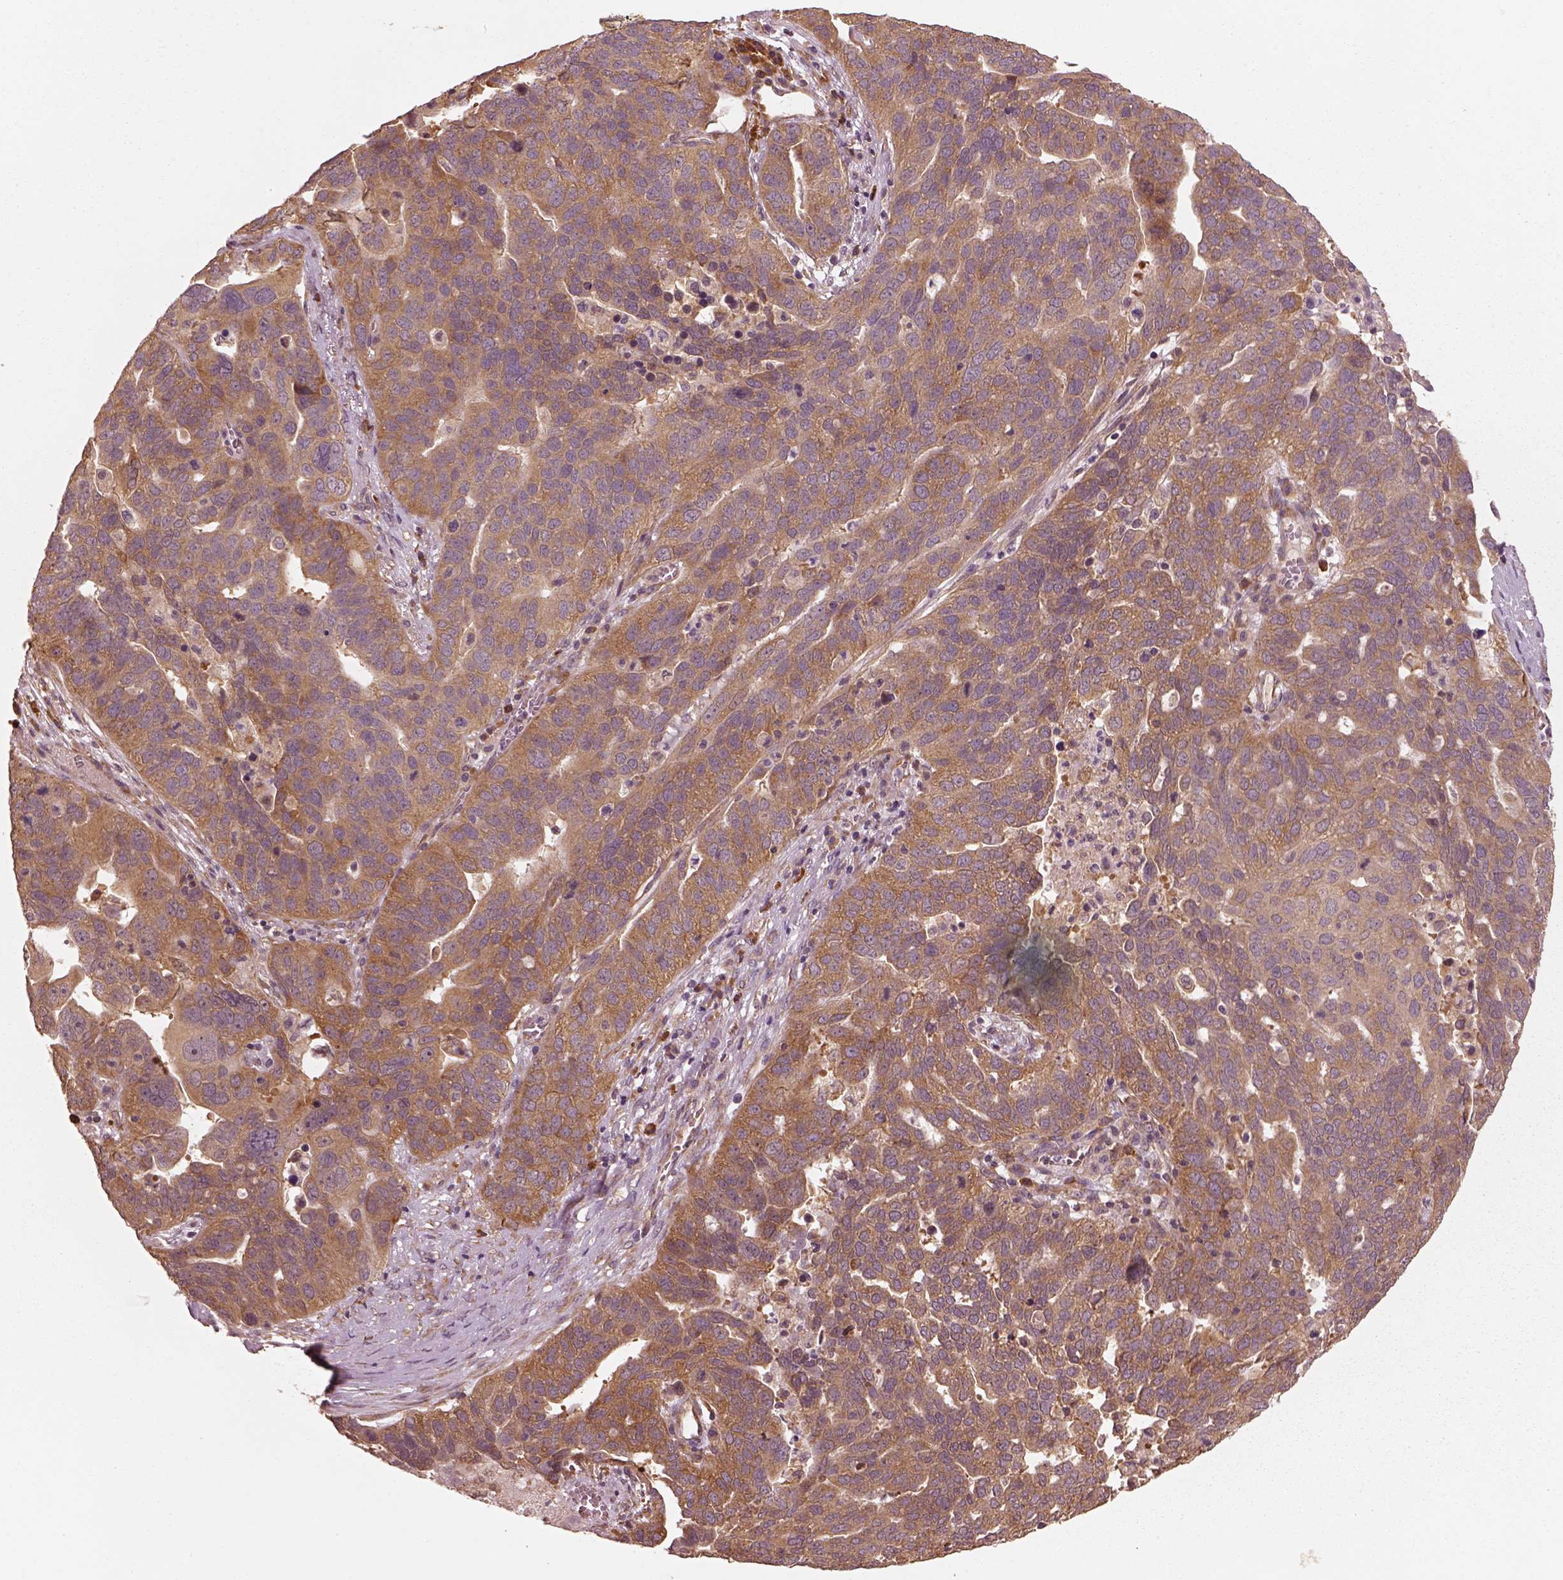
{"staining": {"intensity": "moderate", "quantity": ">75%", "location": "cytoplasmic/membranous"}, "tissue": "ovarian cancer", "cell_type": "Tumor cells", "image_type": "cancer", "snomed": [{"axis": "morphology", "description": "Carcinoma, endometroid"}, {"axis": "topography", "description": "Soft tissue"}, {"axis": "topography", "description": "Ovary"}], "caption": "An image of human endometroid carcinoma (ovarian) stained for a protein exhibits moderate cytoplasmic/membranous brown staining in tumor cells.", "gene": "RPS5", "patient": {"sex": "female", "age": 52}}